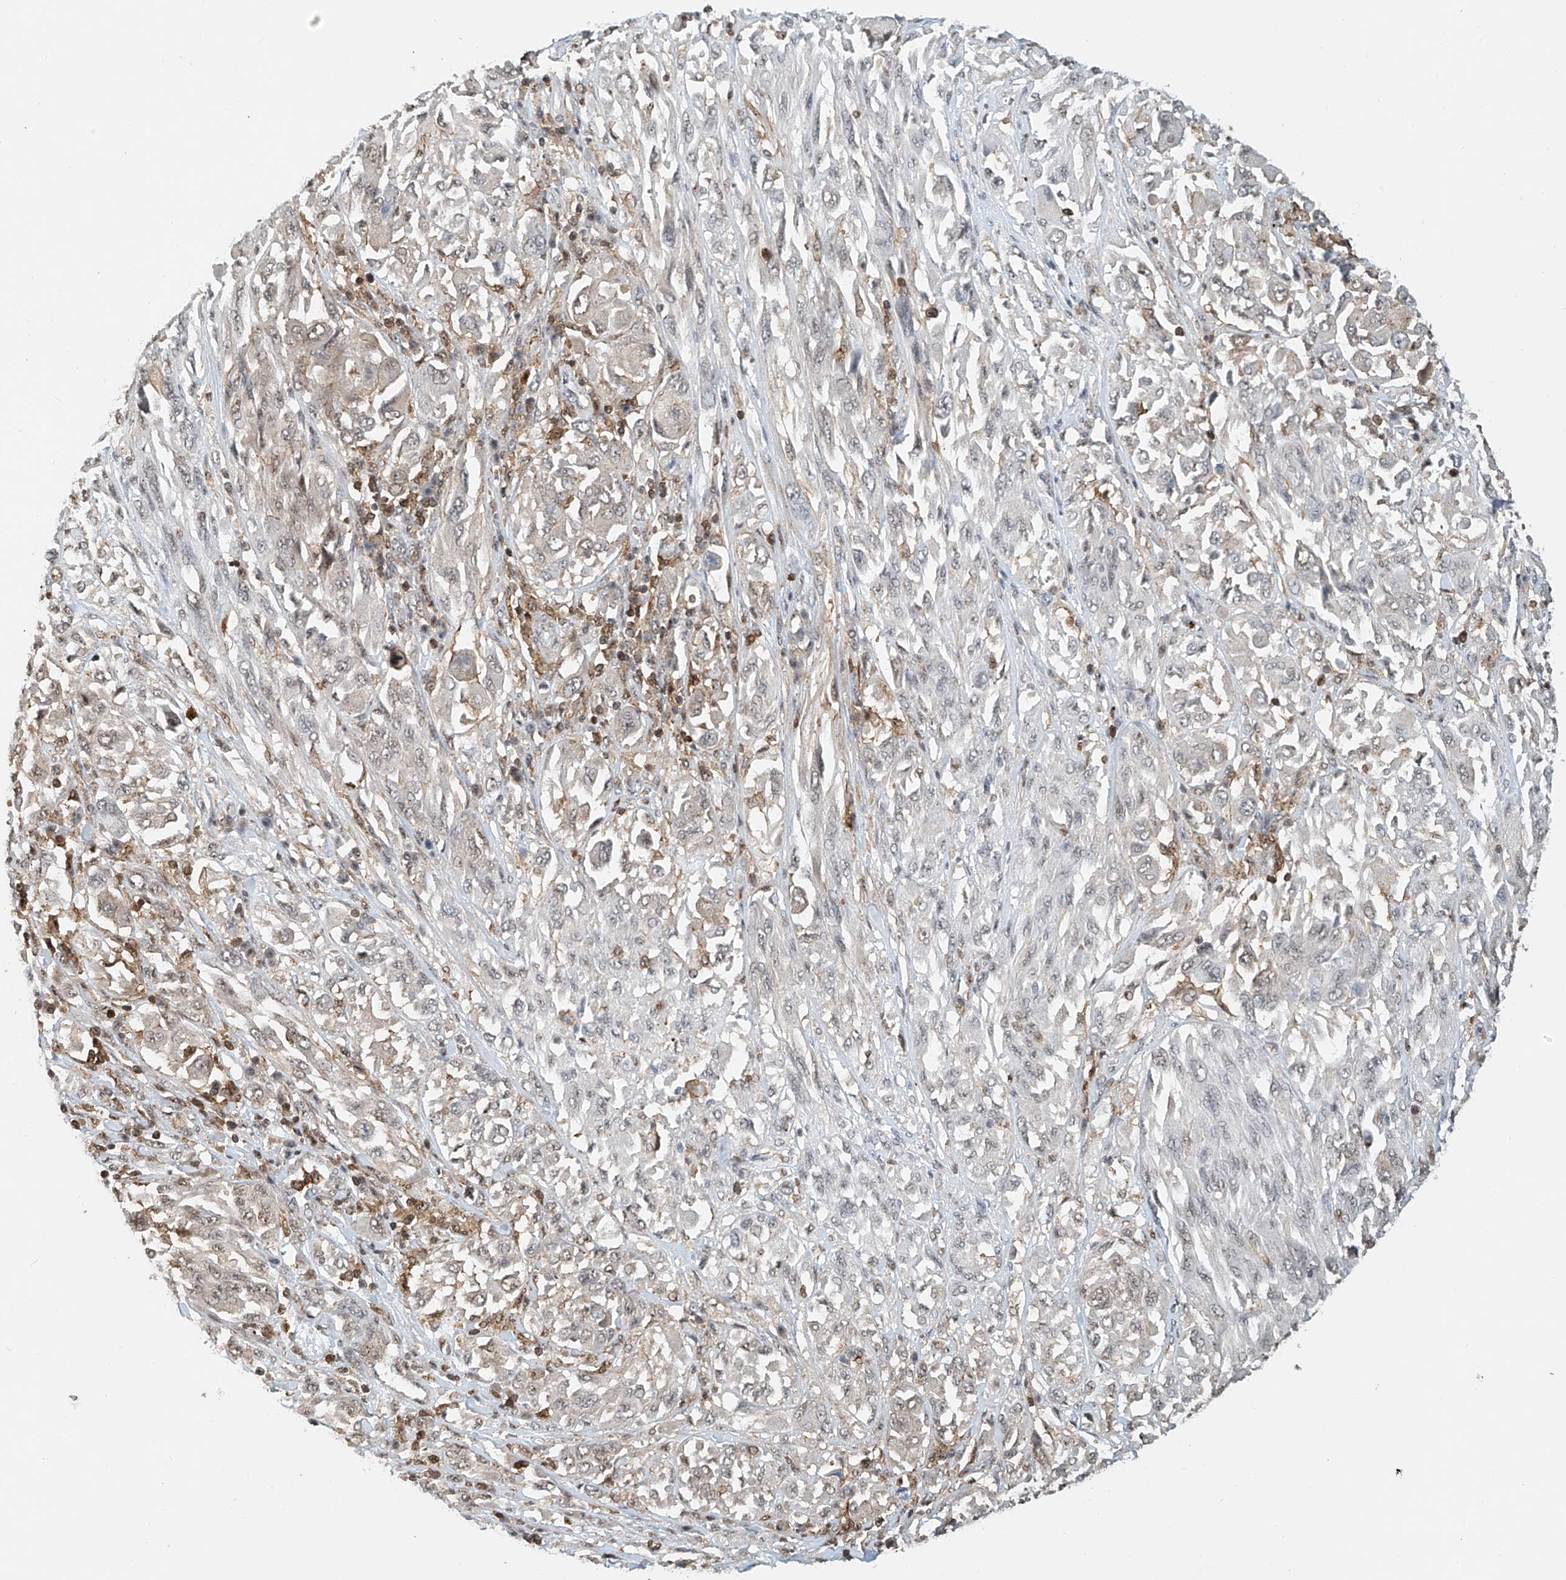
{"staining": {"intensity": "weak", "quantity": "<25%", "location": "nuclear"}, "tissue": "melanoma", "cell_type": "Tumor cells", "image_type": "cancer", "snomed": [{"axis": "morphology", "description": "Malignant melanoma, NOS"}, {"axis": "topography", "description": "Skin"}], "caption": "This image is of malignant melanoma stained with immunohistochemistry (IHC) to label a protein in brown with the nuclei are counter-stained blue. There is no positivity in tumor cells.", "gene": "MICAL1", "patient": {"sex": "female", "age": 91}}